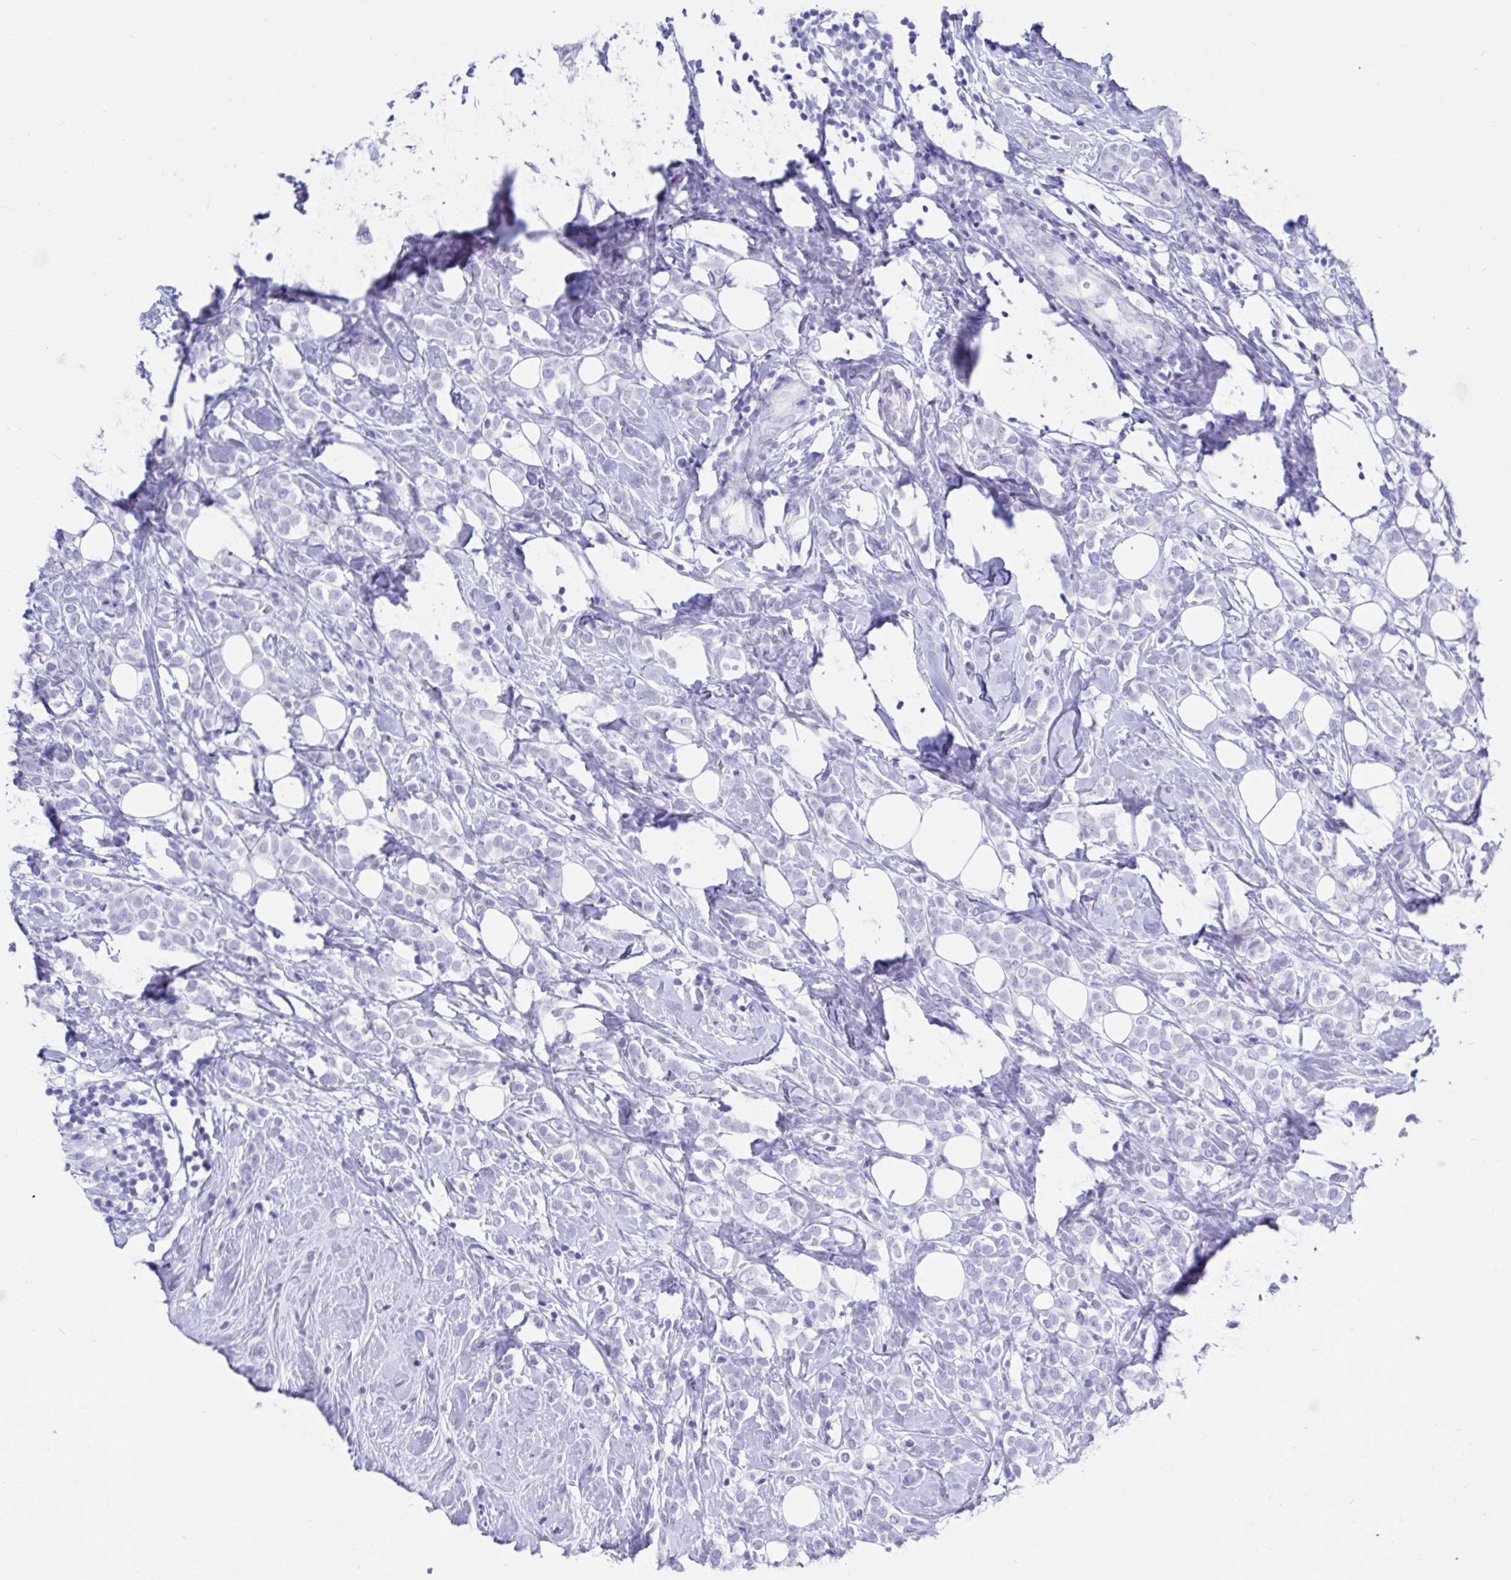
{"staining": {"intensity": "negative", "quantity": "none", "location": "none"}, "tissue": "breast cancer", "cell_type": "Tumor cells", "image_type": "cancer", "snomed": [{"axis": "morphology", "description": "Lobular carcinoma"}, {"axis": "topography", "description": "Breast"}], "caption": "DAB (3,3'-diaminobenzidine) immunohistochemical staining of breast cancer exhibits no significant positivity in tumor cells. (IHC, brightfield microscopy, high magnification).", "gene": "DPEP3", "patient": {"sex": "female", "age": 49}}